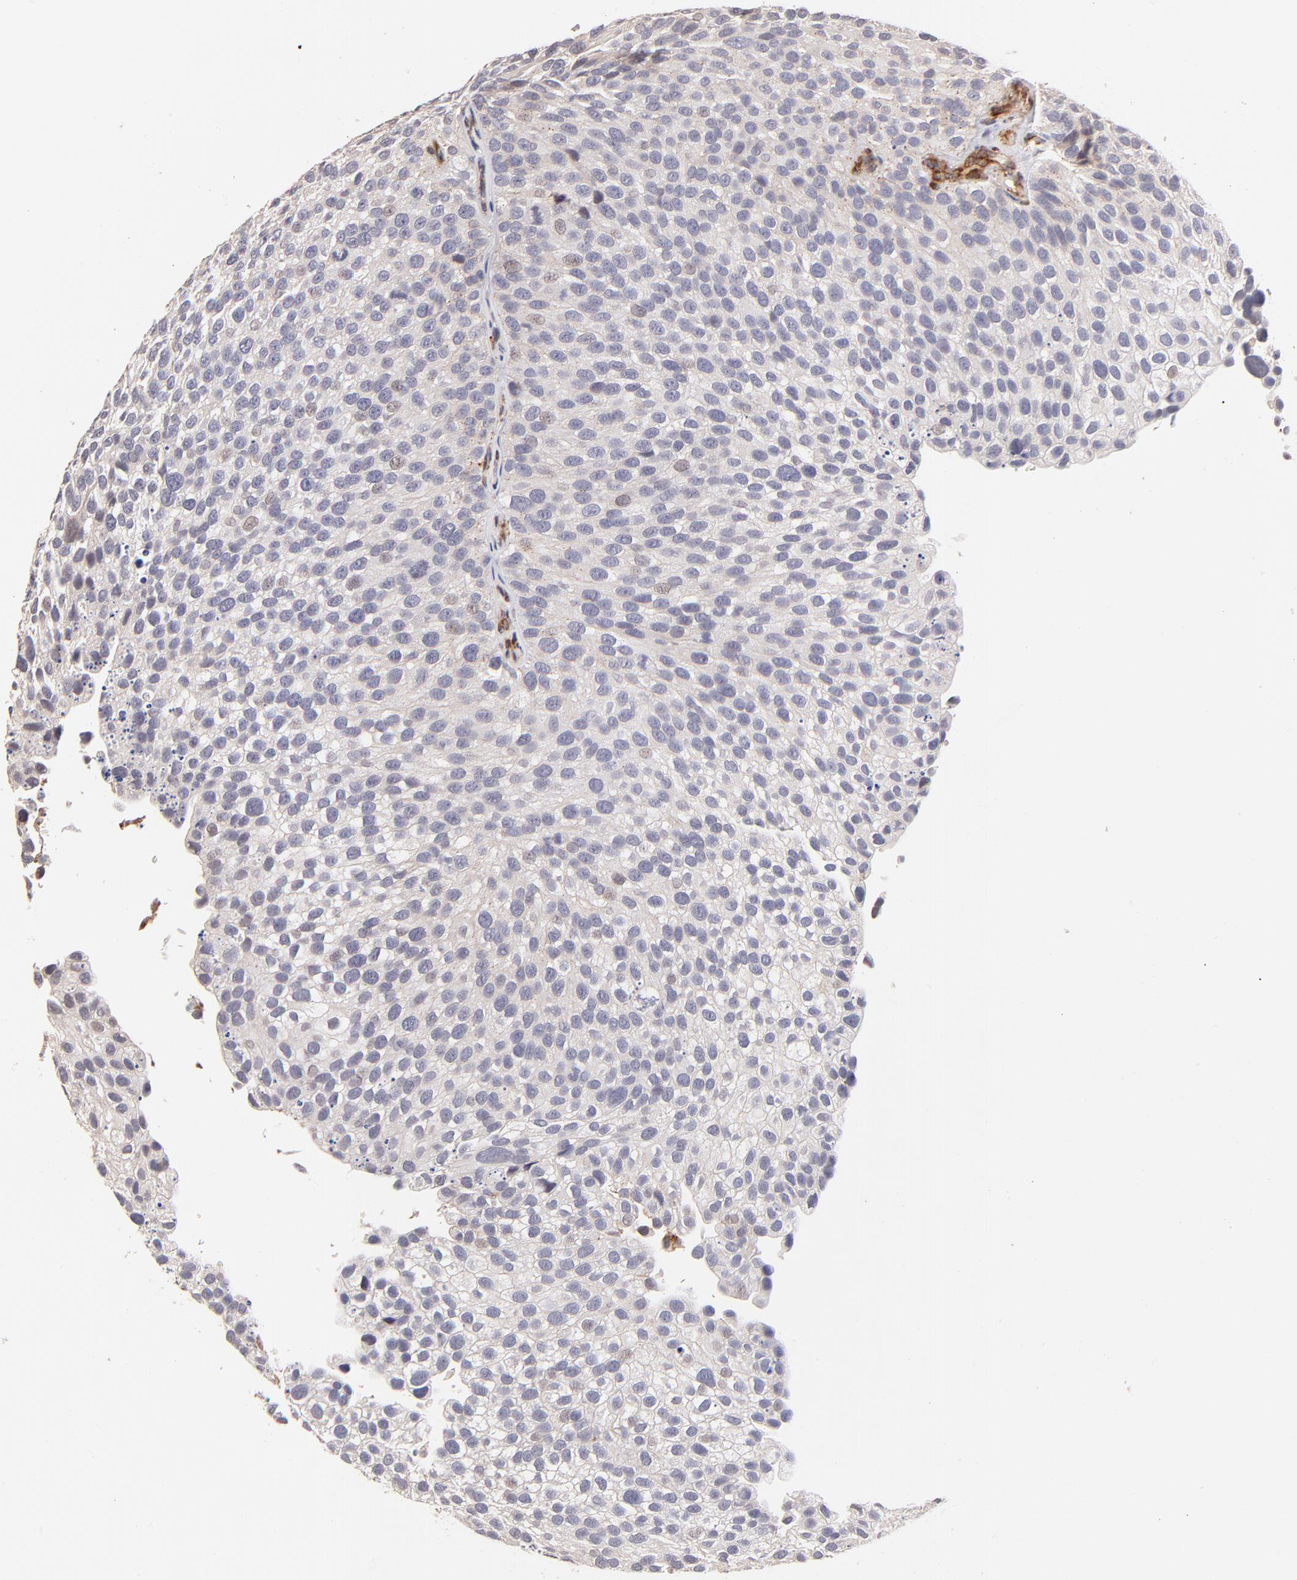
{"staining": {"intensity": "negative", "quantity": "none", "location": "none"}, "tissue": "urothelial cancer", "cell_type": "Tumor cells", "image_type": "cancer", "snomed": [{"axis": "morphology", "description": "Urothelial carcinoma, High grade"}, {"axis": "topography", "description": "Urinary bladder"}], "caption": "Immunohistochemistry (IHC) image of high-grade urothelial carcinoma stained for a protein (brown), which demonstrates no expression in tumor cells. (Stains: DAB (3,3'-diaminobenzidine) IHC with hematoxylin counter stain, Microscopy: brightfield microscopy at high magnification).", "gene": "SPARC", "patient": {"sex": "male", "age": 72}}